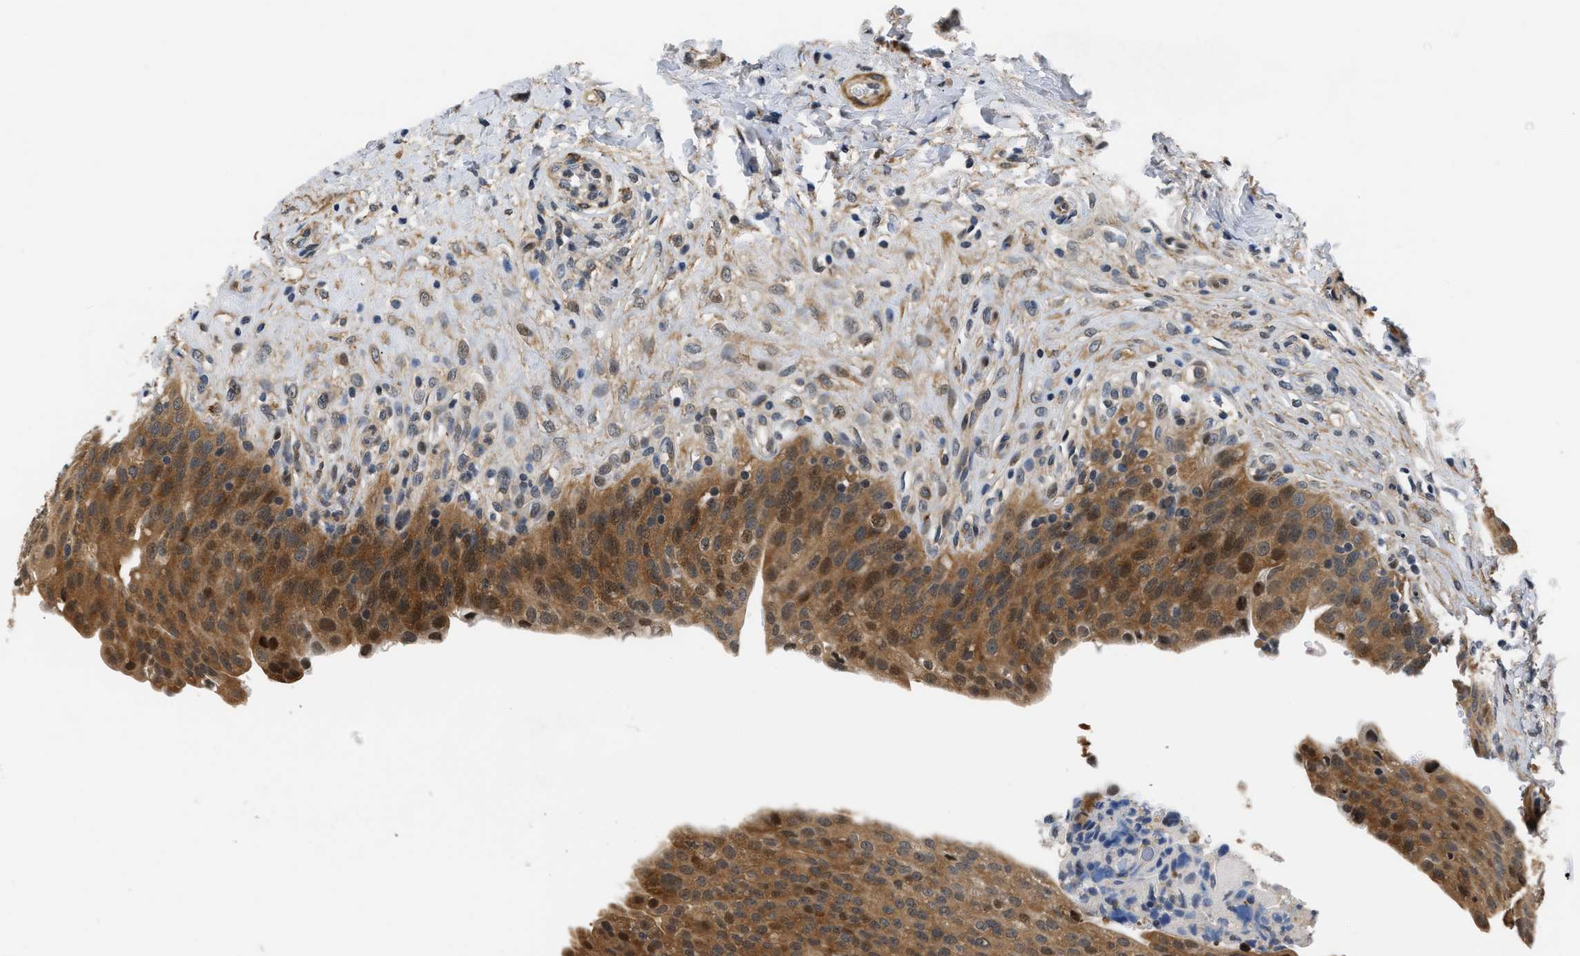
{"staining": {"intensity": "moderate", "quantity": ">75%", "location": "cytoplasmic/membranous,nuclear"}, "tissue": "urinary bladder", "cell_type": "Urothelial cells", "image_type": "normal", "snomed": [{"axis": "morphology", "description": "Urothelial carcinoma, High grade"}, {"axis": "topography", "description": "Urinary bladder"}], "caption": "Moderate cytoplasmic/membranous,nuclear expression is appreciated in about >75% of urothelial cells in unremarkable urinary bladder.", "gene": "LARP6", "patient": {"sex": "male", "age": 46}}